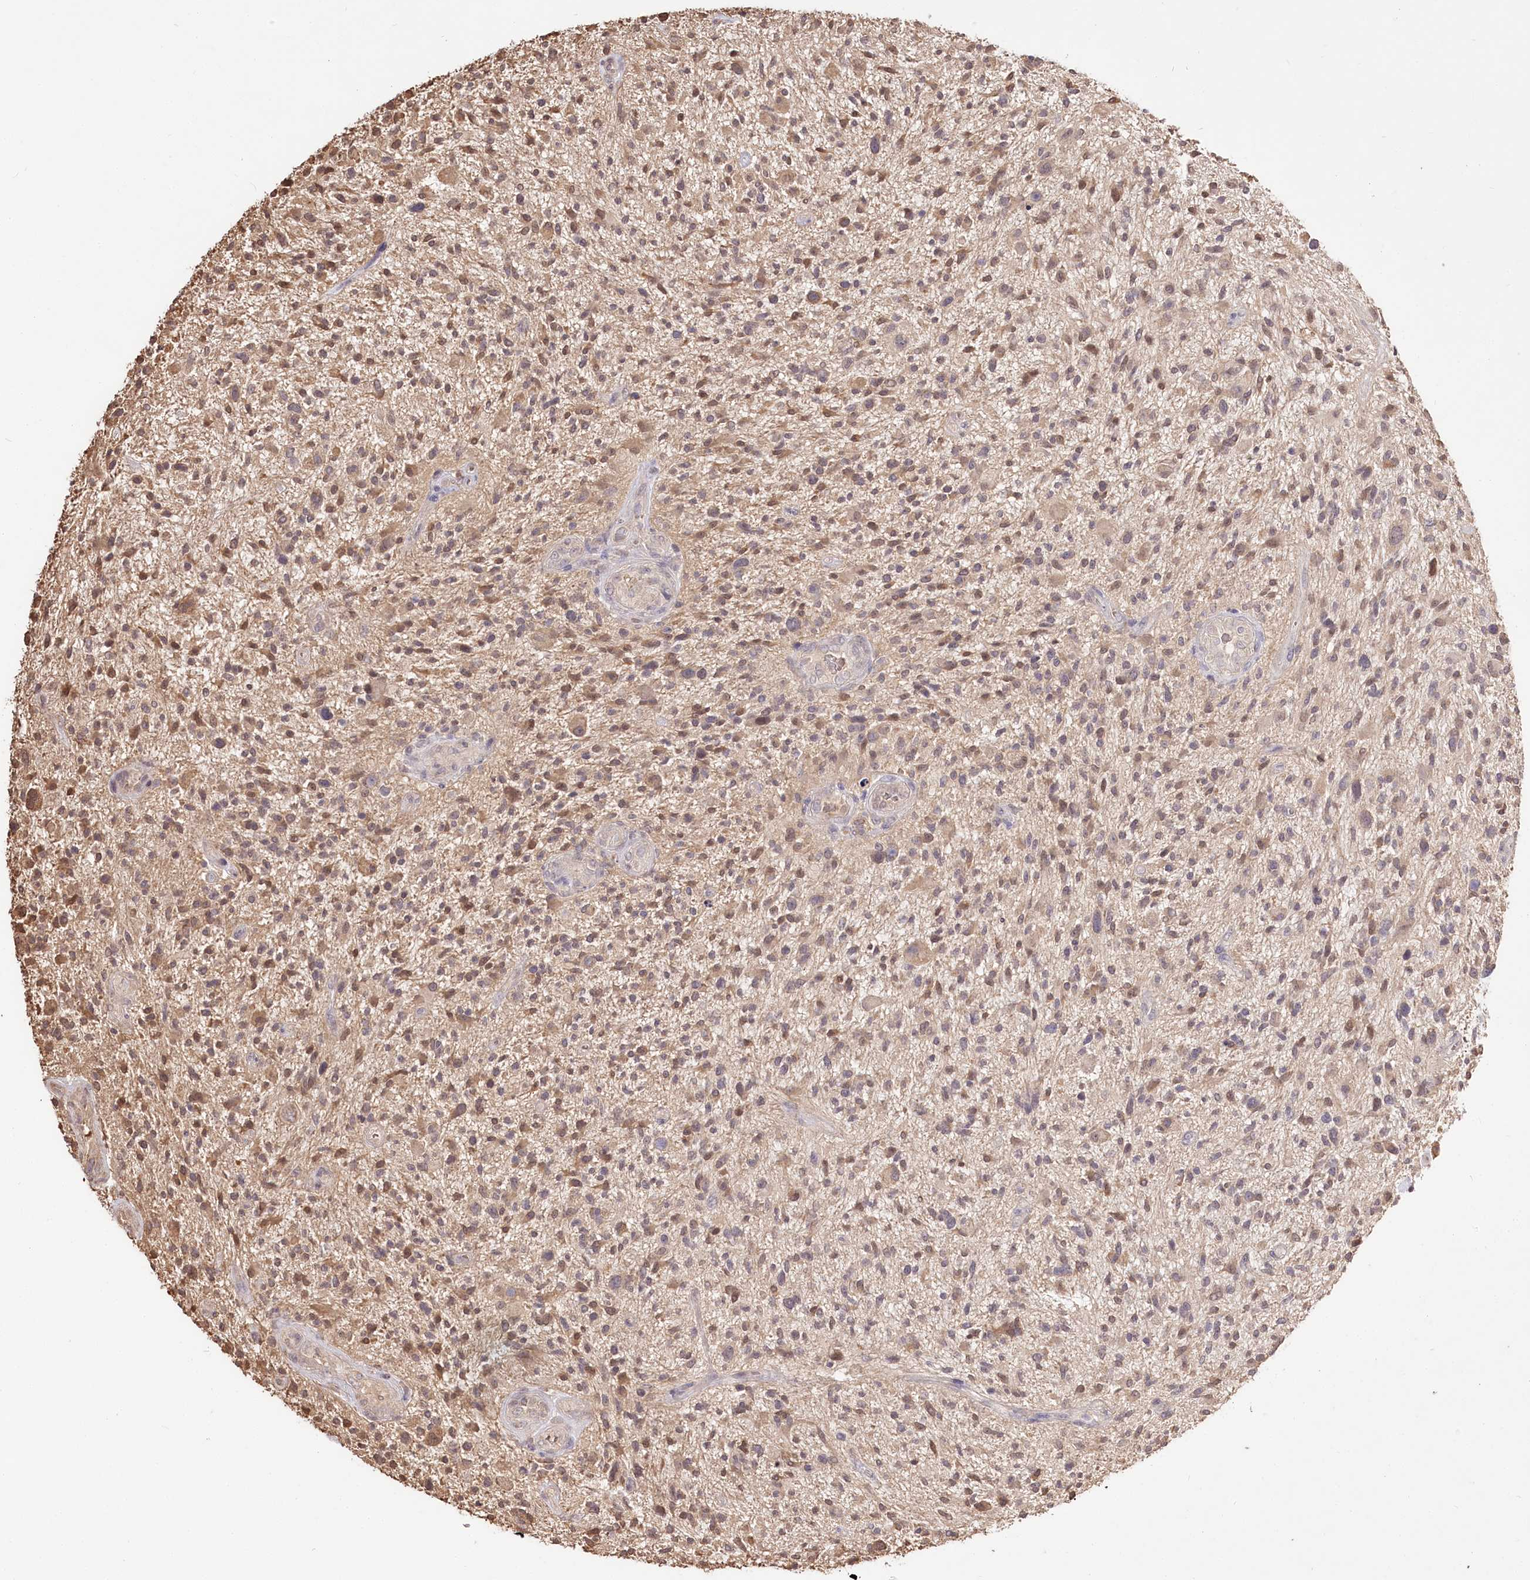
{"staining": {"intensity": "moderate", "quantity": ">75%", "location": "cytoplasmic/membranous"}, "tissue": "glioma", "cell_type": "Tumor cells", "image_type": "cancer", "snomed": [{"axis": "morphology", "description": "Glioma, malignant, High grade"}, {"axis": "topography", "description": "Brain"}], "caption": "This is an image of immunohistochemistry staining of malignant glioma (high-grade), which shows moderate expression in the cytoplasmic/membranous of tumor cells.", "gene": "R3HDM2", "patient": {"sex": "male", "age": 47}}